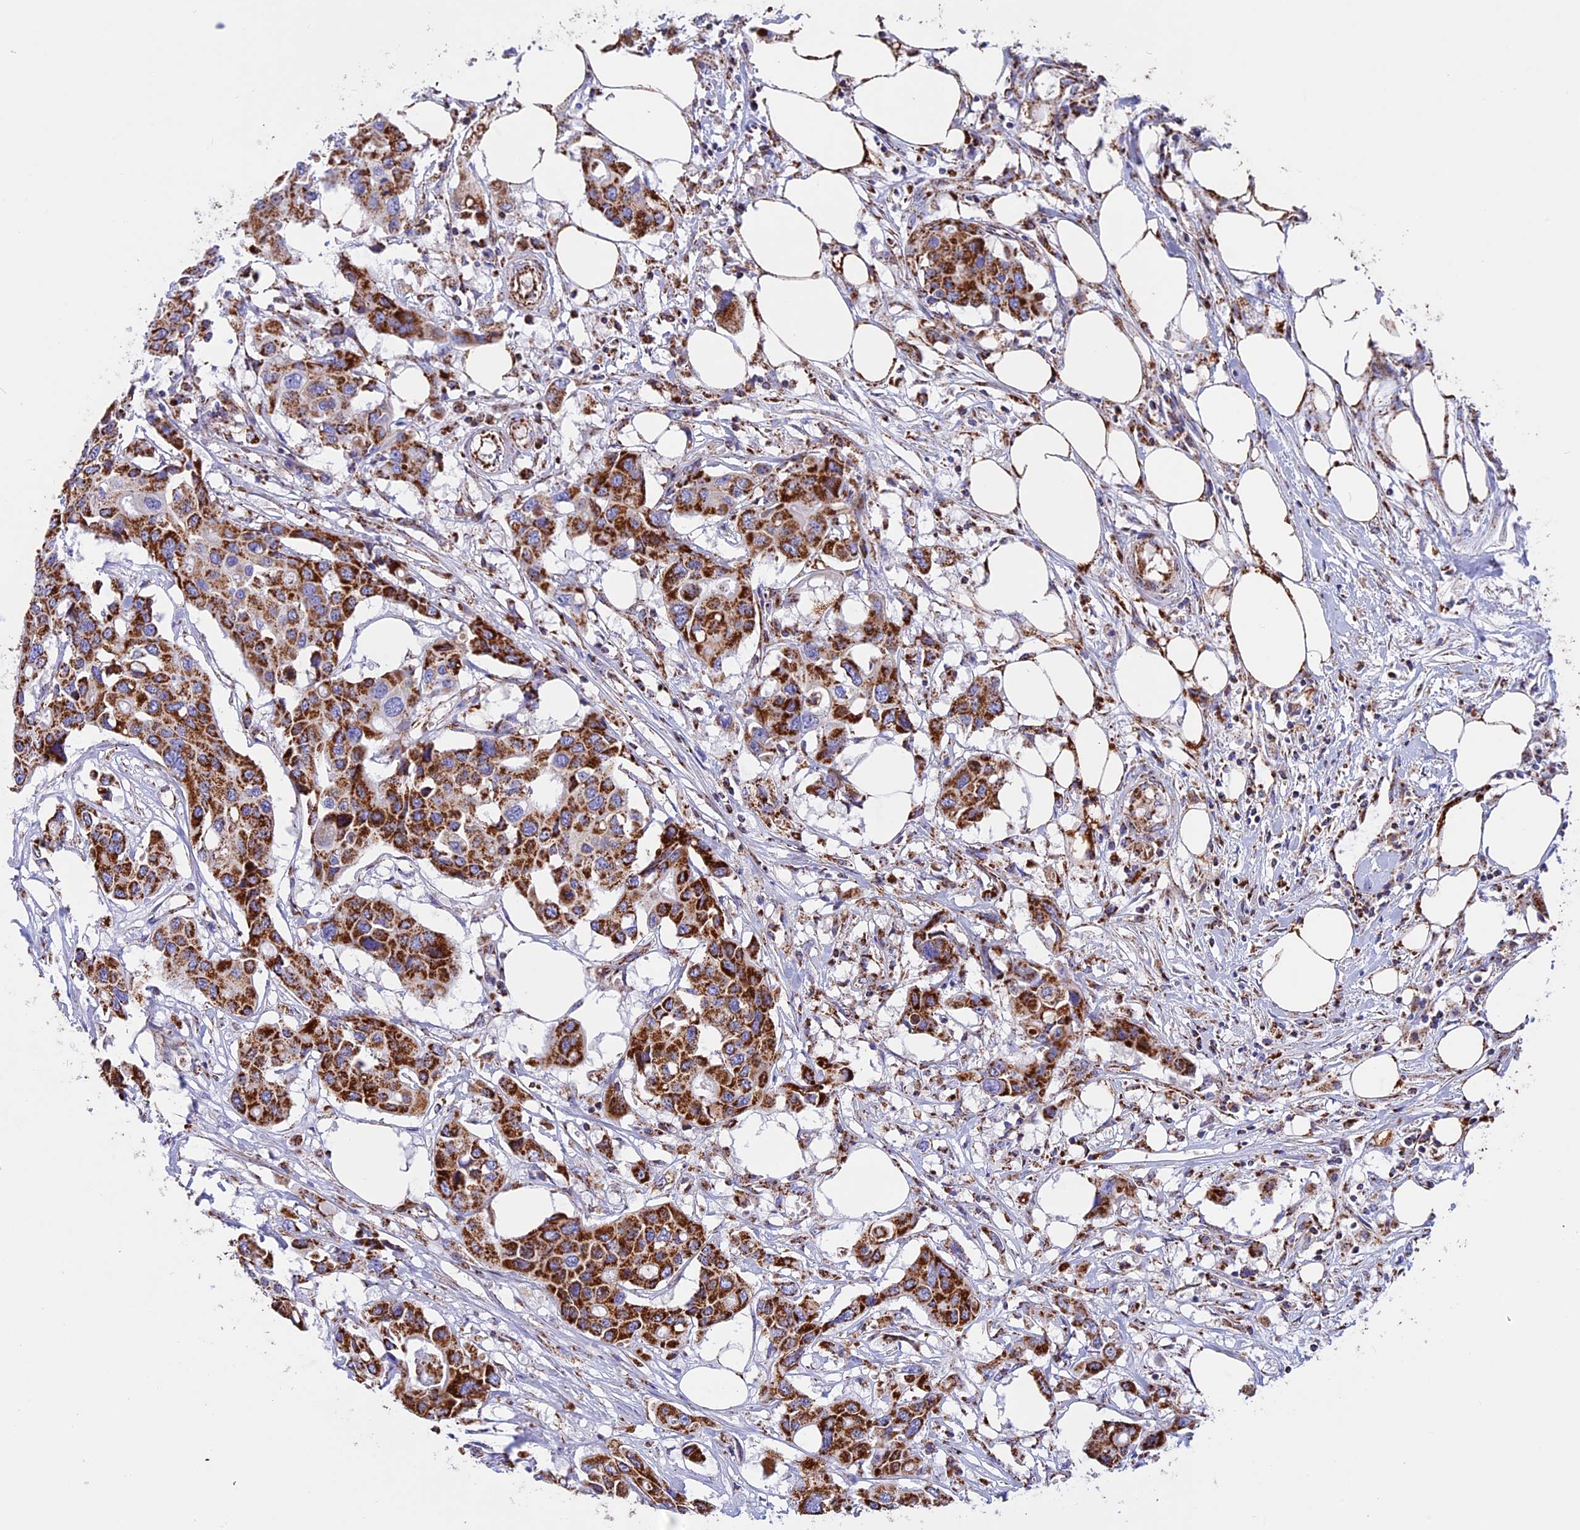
{"staining": {"intensity": "strong", "quantity": ">75%", "location": "cytoplasmic/membranous"}, "tissue": "colorectal cancer", "cell_type": "Tumor cells", "image_type": "cancer", "snomed": [{"axis": "morphology", "description": "Adenocarcinoma, NOS"}, {"axis": "topography", "description": "Colon"}], "caption": "Immunohistochemistry of human colorectal adenocarcinoma shows high levels of strong cytoplasmic/membranous staining in approximately >75% of tumor cells. Nuclei are stained in blue.", "gene": "UQCRB", "patient": {"sex": "male", "age": 77}}